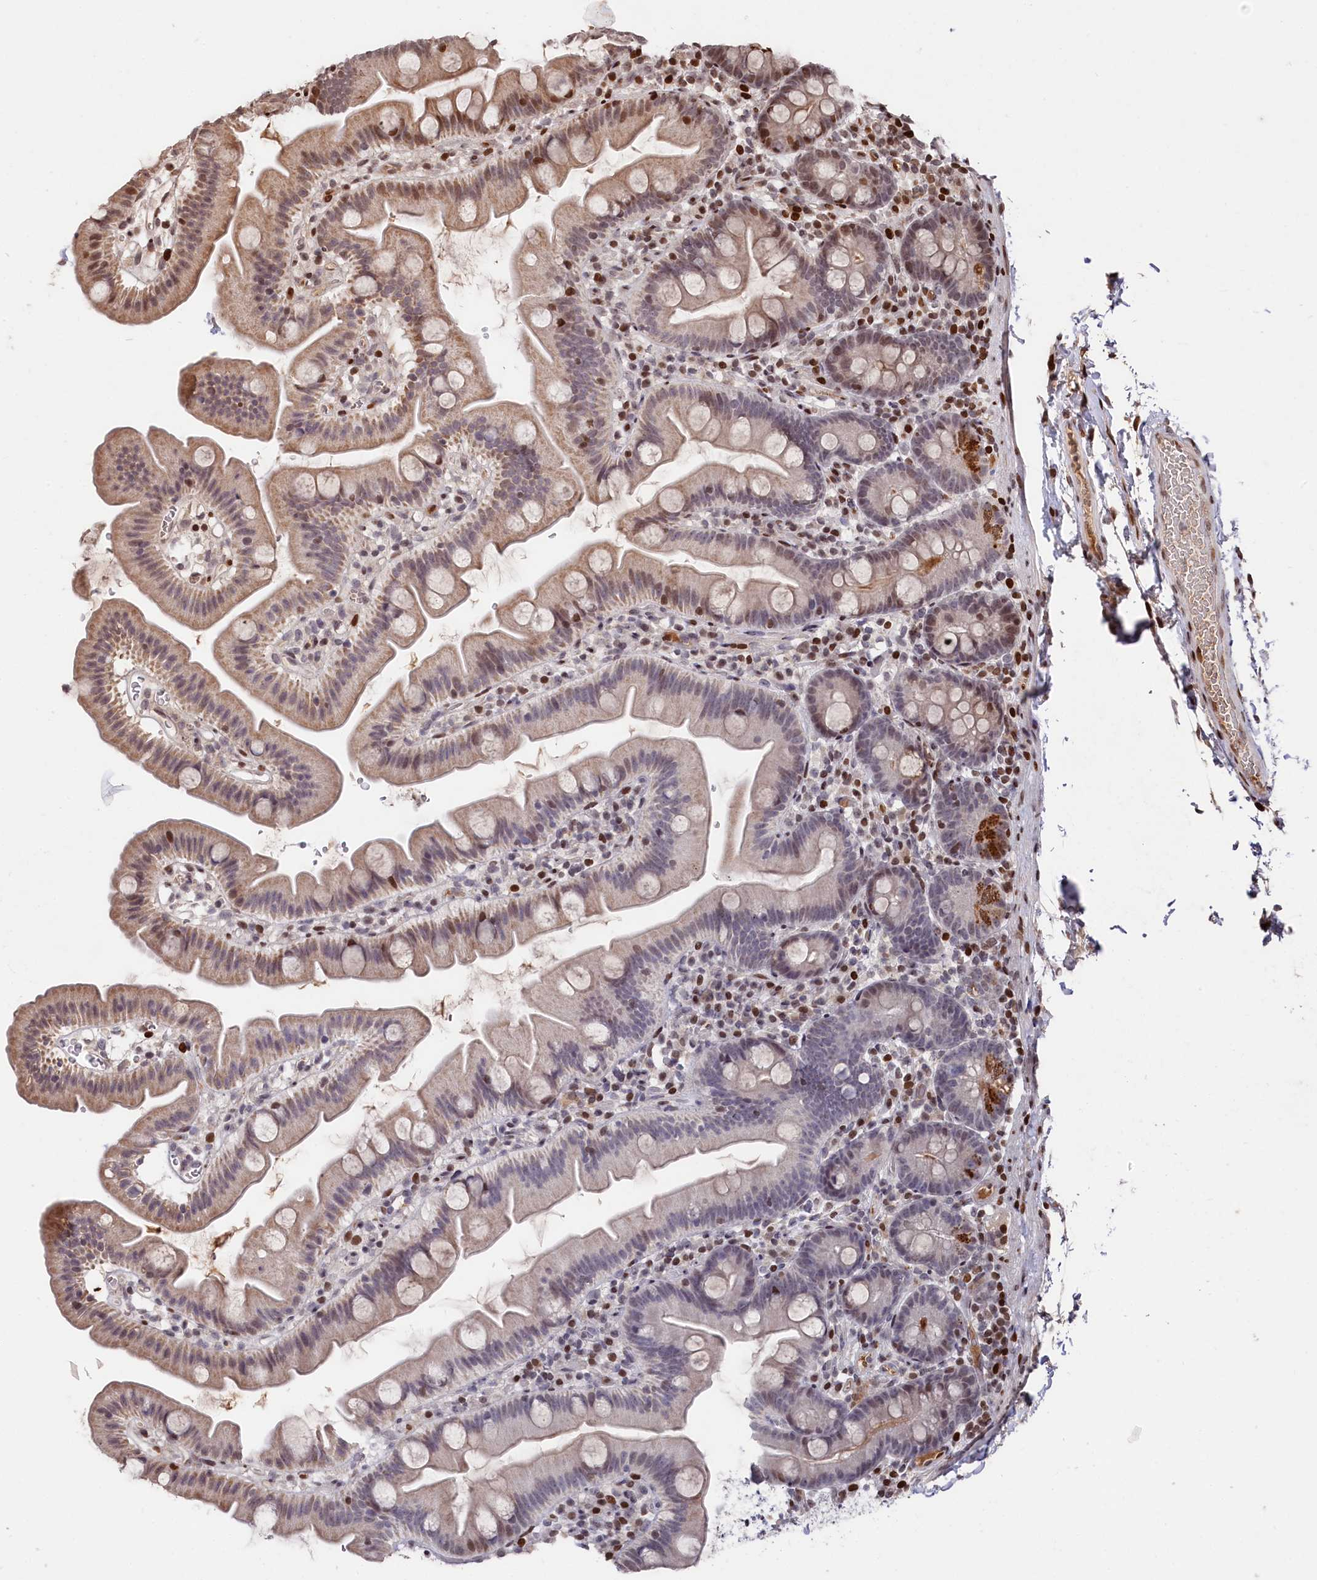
{"staining": {"intensity": "moderate", "quantity": "25%-75%", "location": "cytoplasmic/membranous,nuclear"}, "tissue": "small intestine", "cell_type": "Glandular cells", "image_type": "normal", "snomed": [{"axis": "morphology", "description": "Normal tissue, NOS"}, {"axis": "topography", "description": "Small intestine"}], "caption": "Glandular cells display moderate cytoplasmic/membranous,nuclear staining in about 25%-75% of cells in benign small intestine.", "gene": "MCF2L2", "patient": {"sex": "female", "age": 68}}